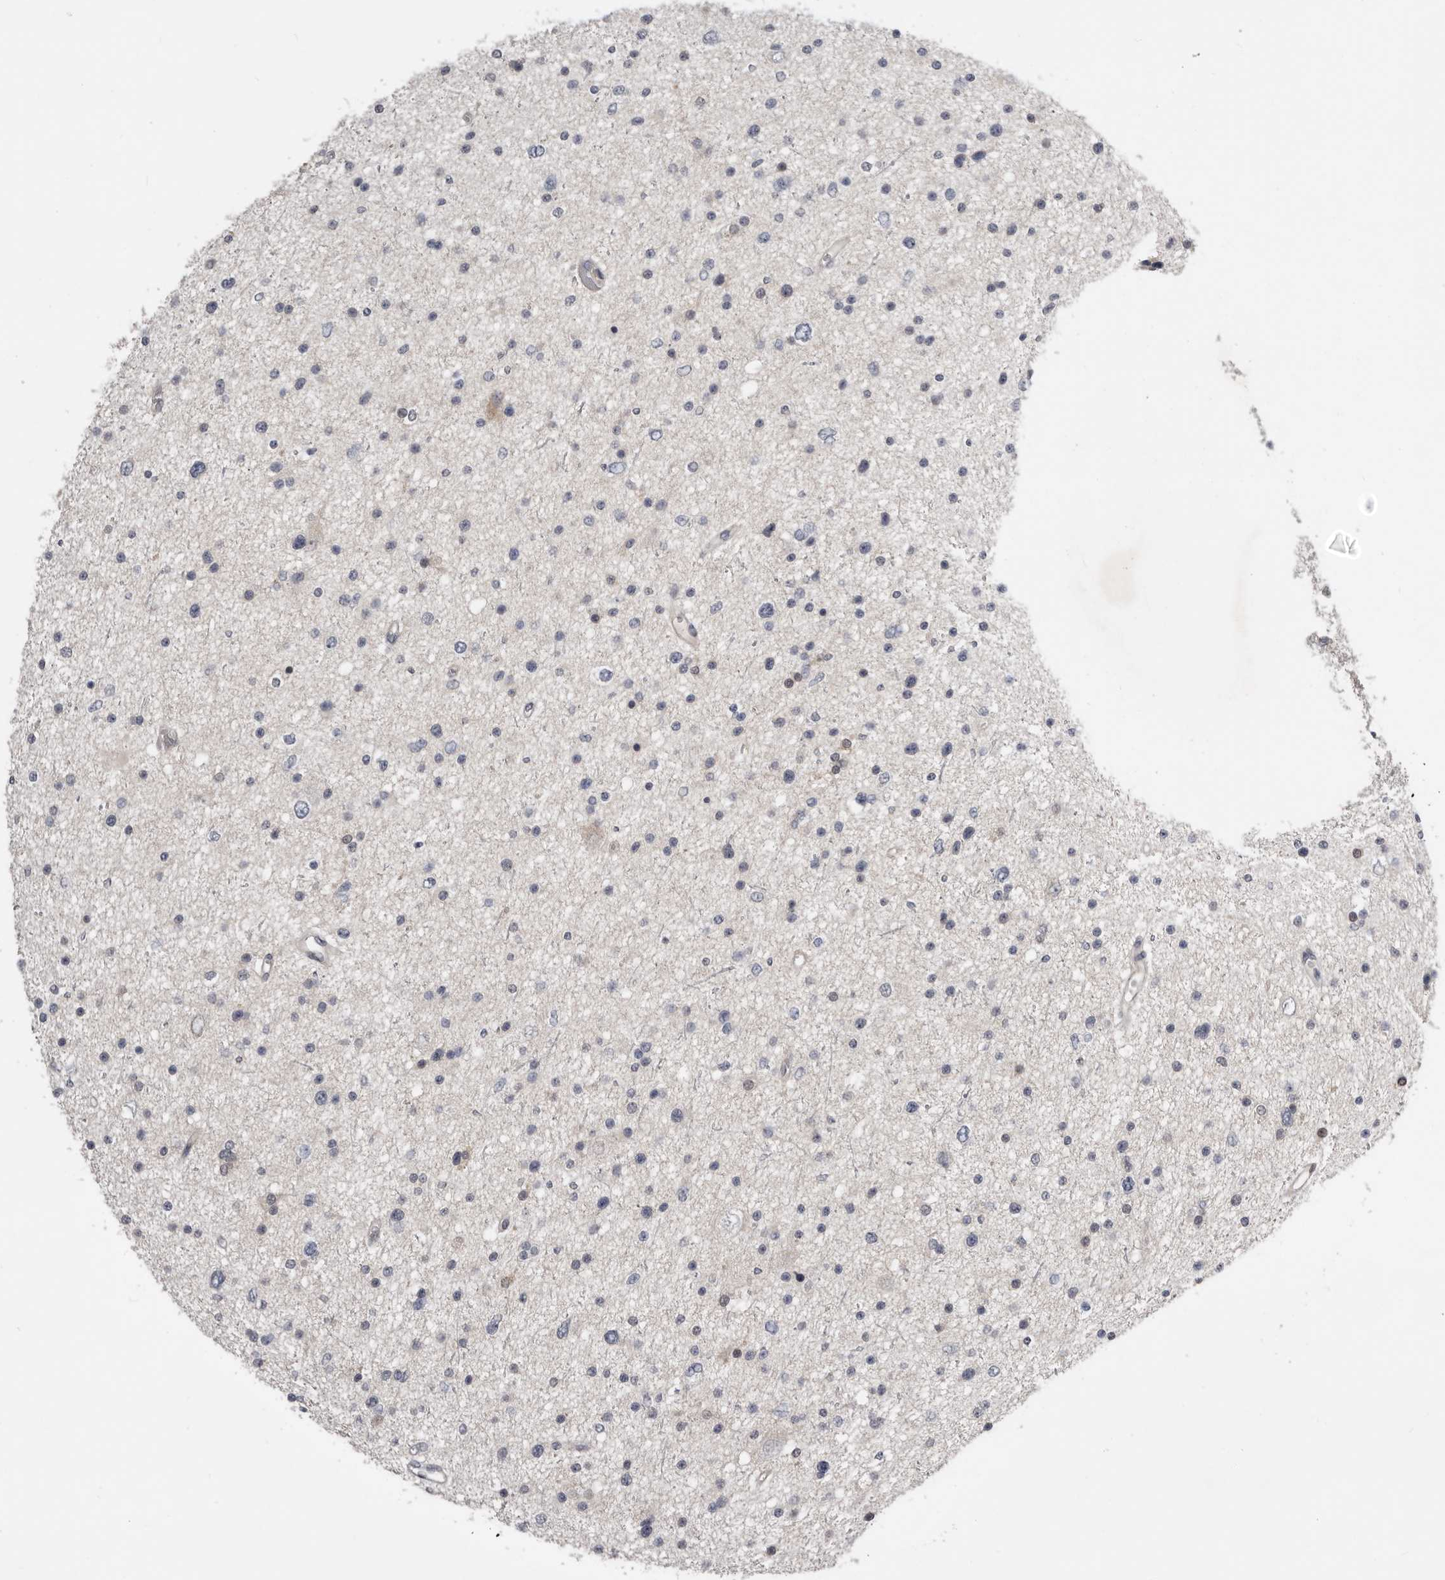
{"staining": {"intensity": "negative", "quantity": "none", "location": "none"}, "tissue": "glioma", "cell_type": "Tumor cells", "image_type": "cancer", "snomed": [{"axis": "morphology", "description": "Glioma, malignant, Low grade"}, {"axis": "topography", "description": "Brain"}], "caption": "Glioma stained for a protein using immunohistochemistry (IHC) displays no staining tumor cells.", "gene": "RBKS", "patient": {"sex": "female", "age": 37}}